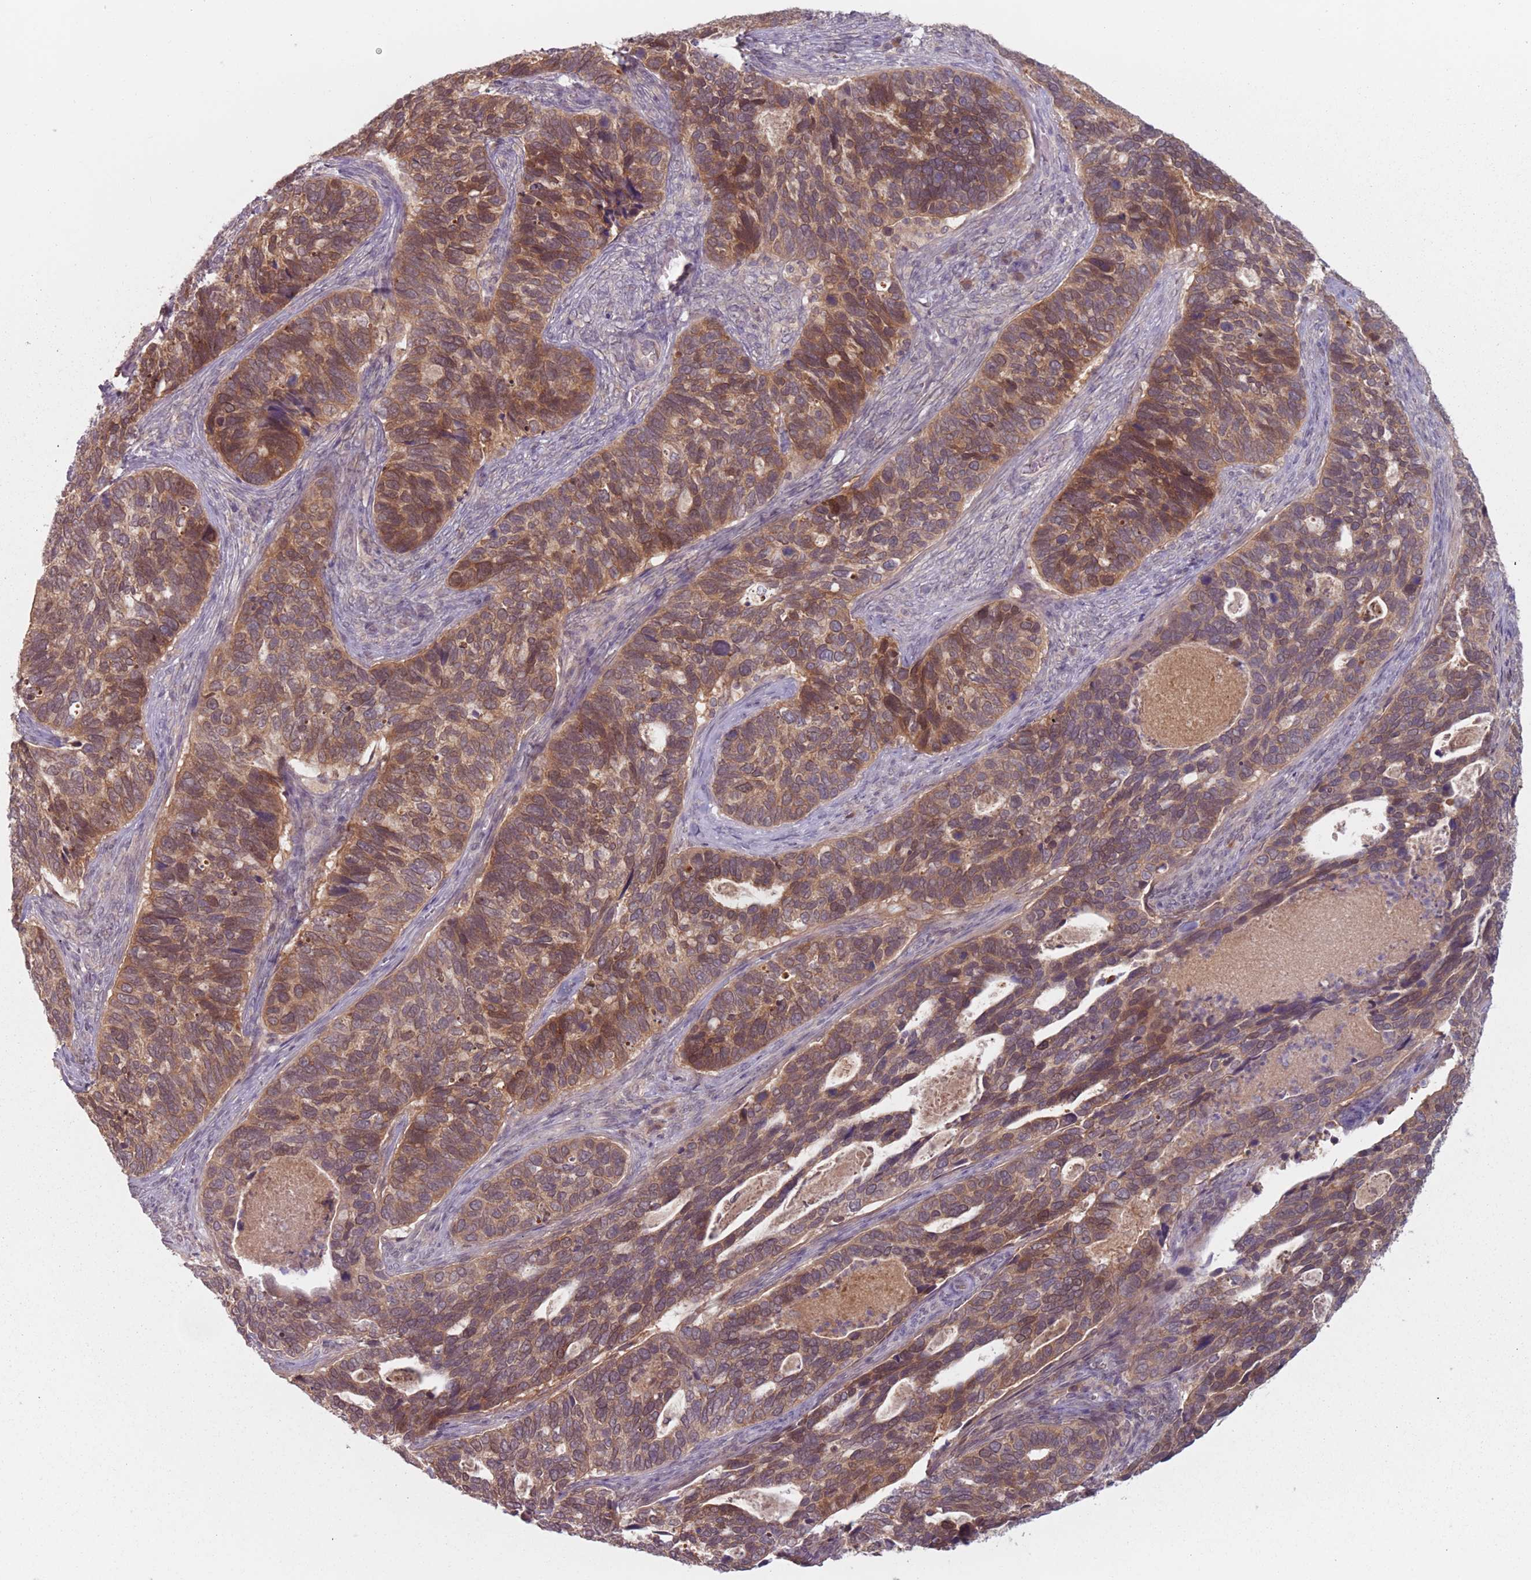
{"staining": {"intensity": "moderate", "quantity": ">75%", "location": "cytoplasmic/membranous,nuclear"}, "tissue": "cervical cancer", "cell_type": "Tumor cells", "image_type": "cancer", "snomed": [{"axis": "morphology", "description": "Squamous cell carcinoma, NOS"}, {"axis": "topography", "description": "Cervix"}], "caption": "There is medium levels of moderate cytoplasmic/membranous and nuclear expression in tumor cells of squamous cell carcinoma (cervical), as demonstrated by immunohistochemical staining (brown color).", "gene": "NAXE", "patient": {"sex": "female", "age": 38}}